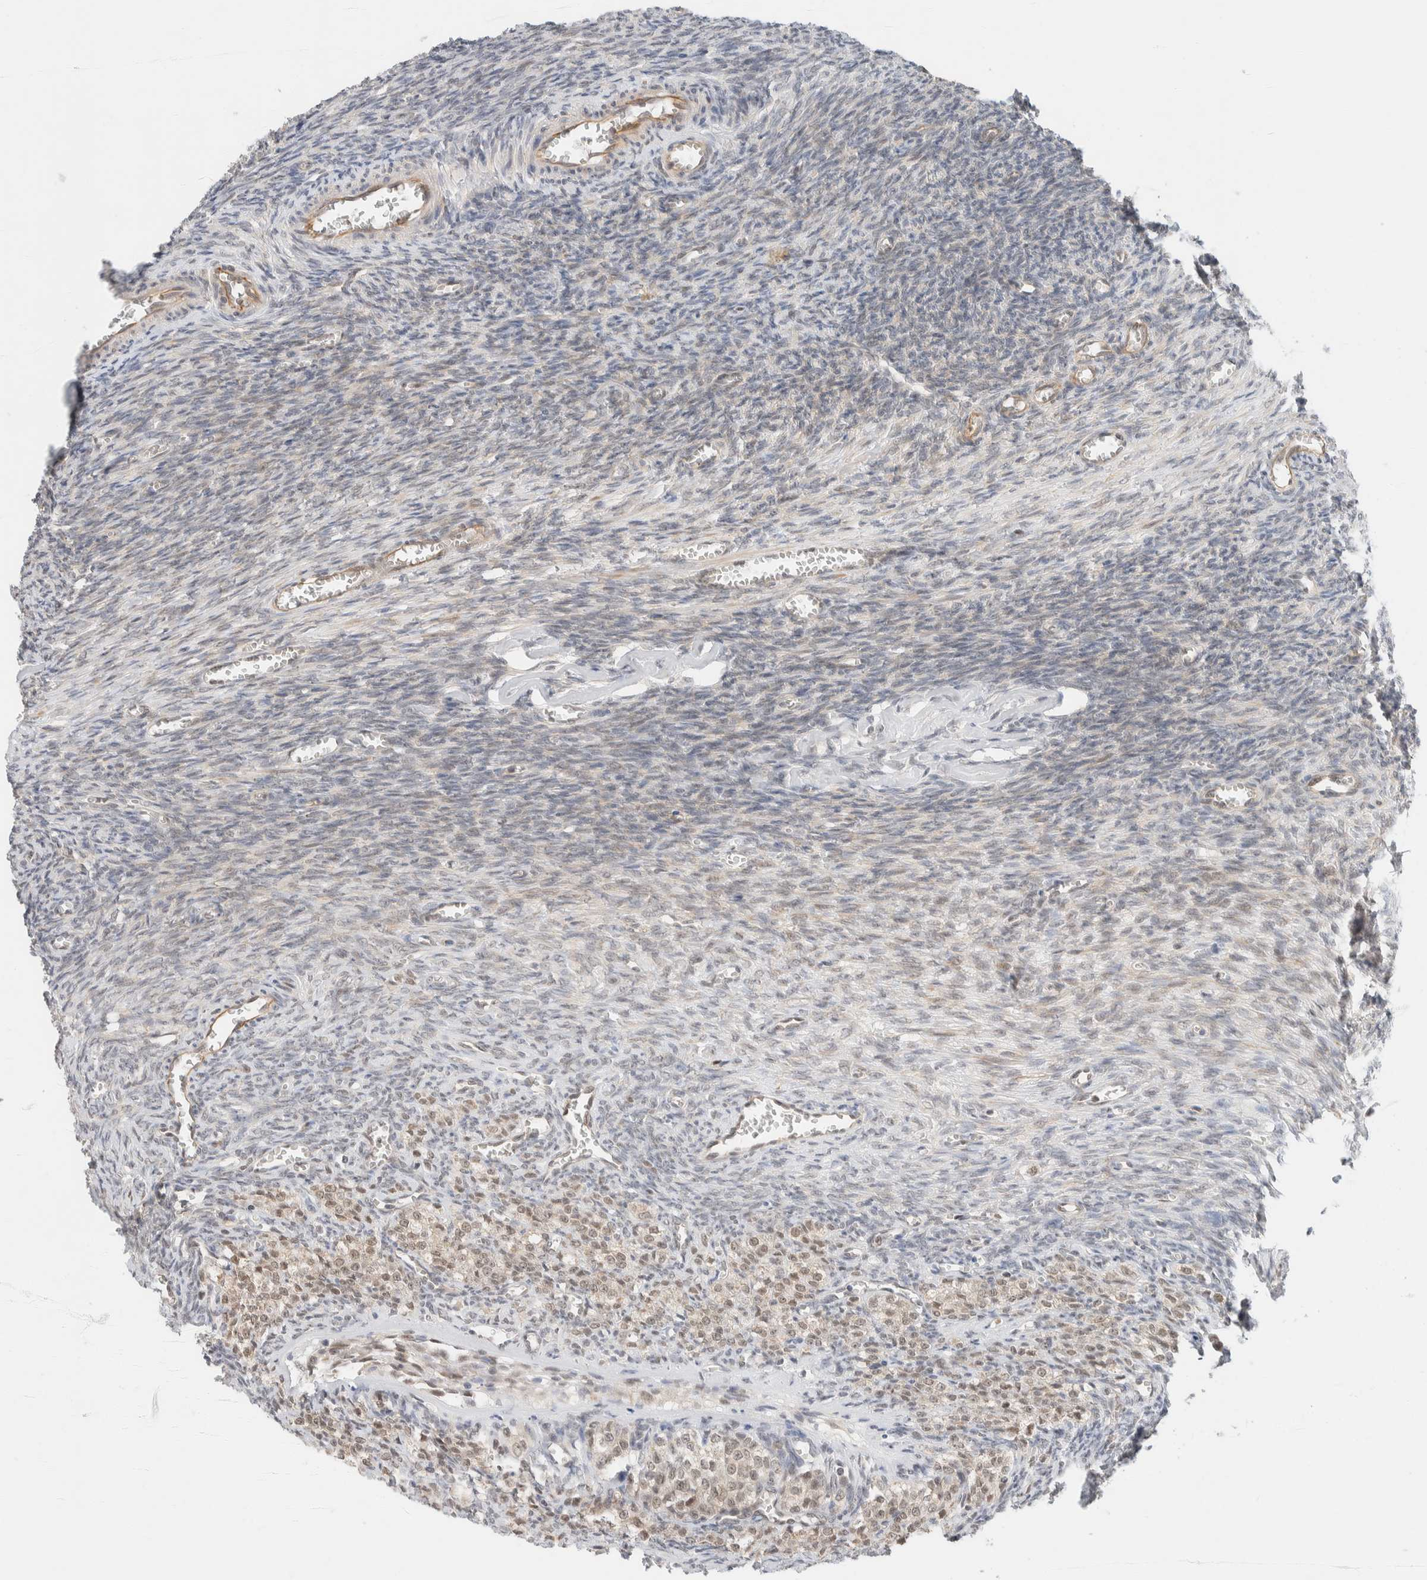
{"staining": {"intensity": "moderate", "quantity": ">75%", "location": "cytoplasmic/membranous"}, "tissue": "ovary", "cell_type": "Follicle cells", "image_type": "normal", "snomed": [{"axis": "morphology", "description": "Normal tissue, NOS"}, {"axis": "topography", "description": "Ovary"}], "caption": "Brown immunohistochemical staining in unremarkable human ovary reveals moderate cytoplasmic/membranous expression in approximately >75% of follicle cells.", "gene": "C8orf76", "patient": {"sex": "female", "age": 27}}